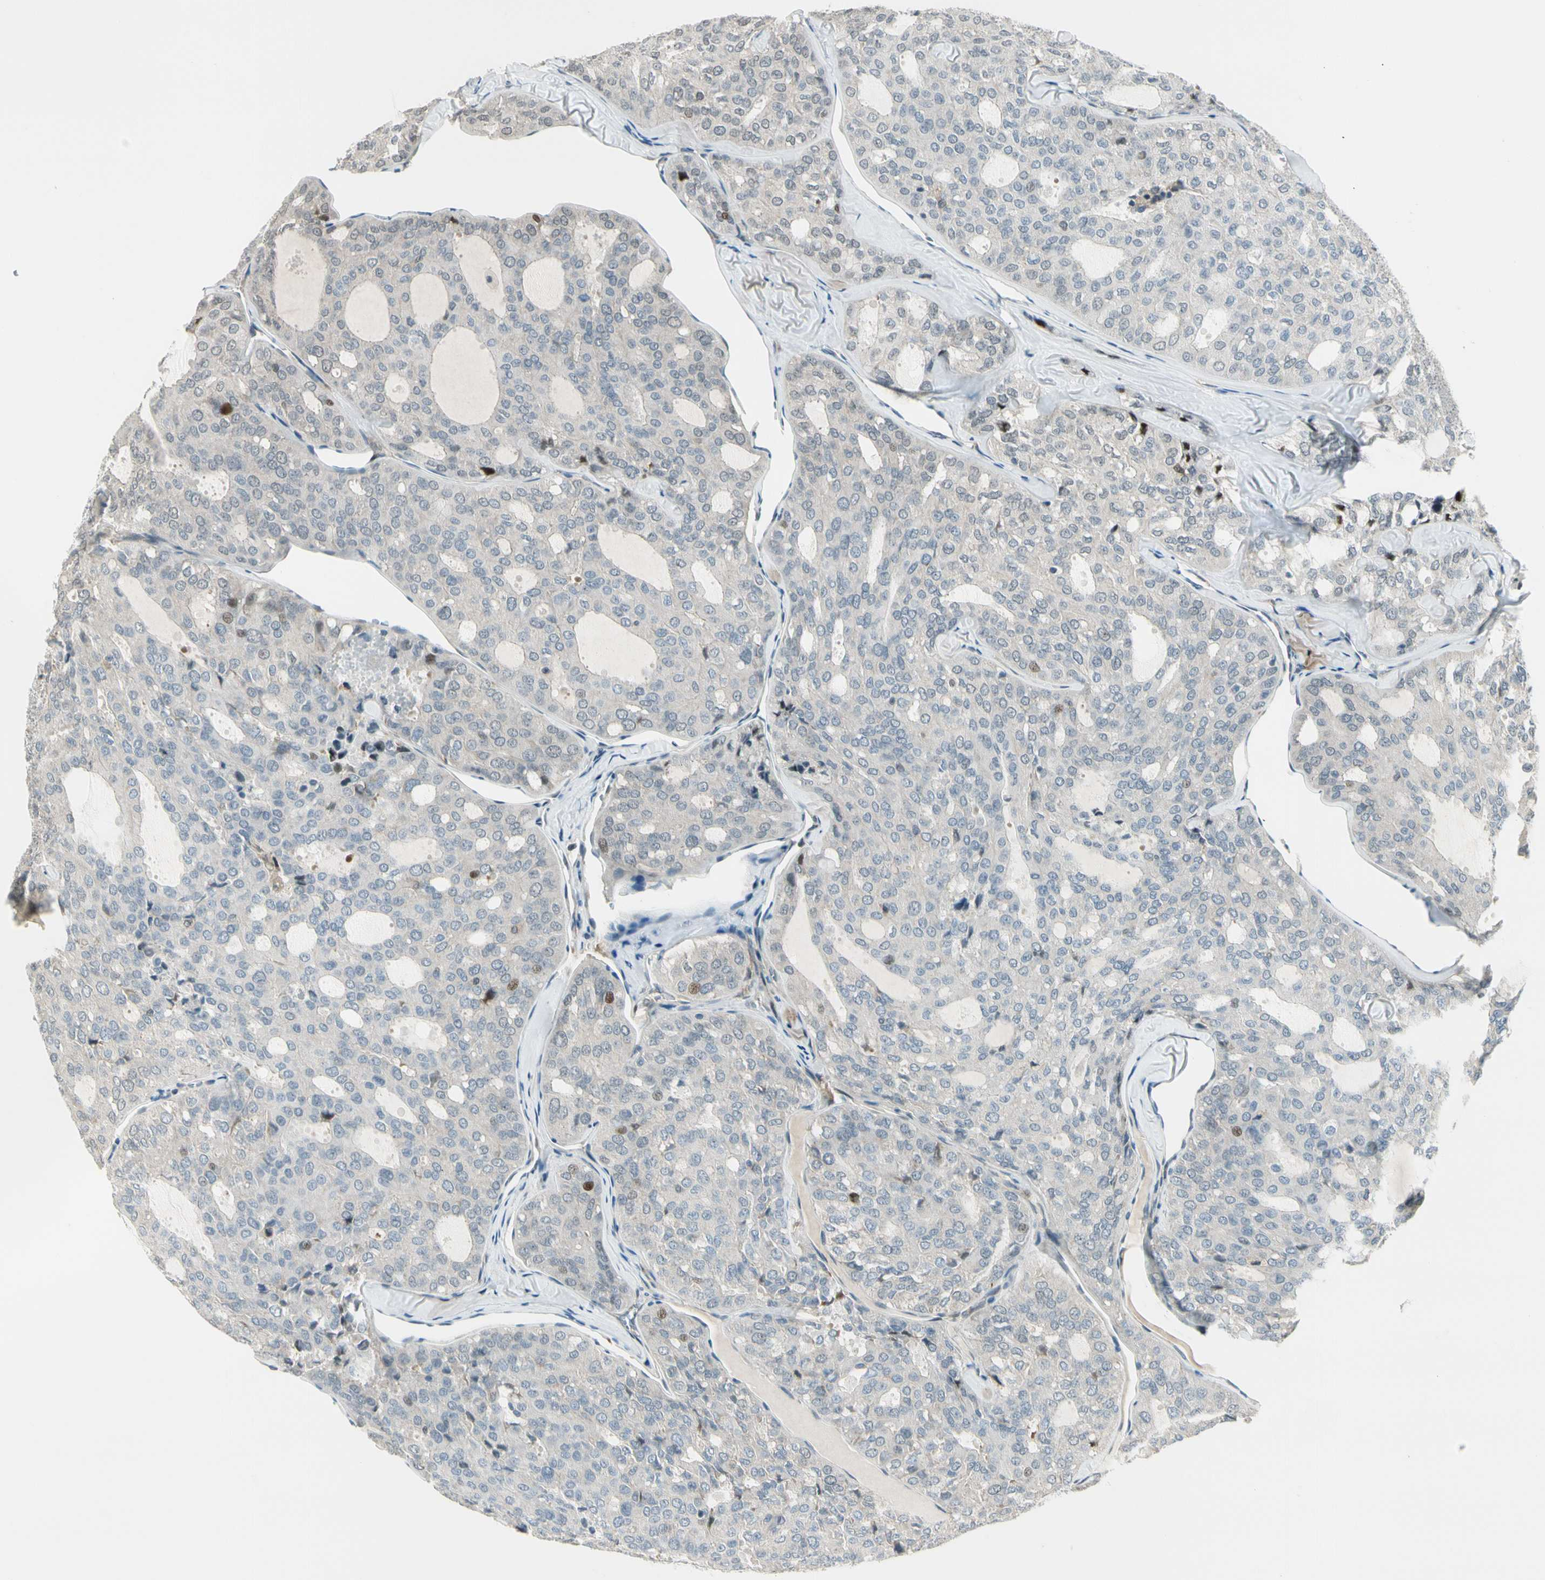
{"staining": {"intensity": "weak", "quantity": "<25%", "location": "nuclear"}, "tissue": "thyroid cancer", "cell_type": "Tumor cells", "image_type": "cancer", "snomed": [{"axis": "morphology", "description": "Follicular adenoma carcinoma, NOS"}, {"axis": "topography", "description": "Thyroid gland"}], "caption": "Immunohistochemistry (IHC) micrograph of follicular adenoma carcinoma (thyroid) stained for a protein (brown), which demonstrates no expression in tumor cells. (DAB IHC with hematoxylin counter stain).", "gene": "SVBP", "patient": {"sex": "male", "age": 75}}